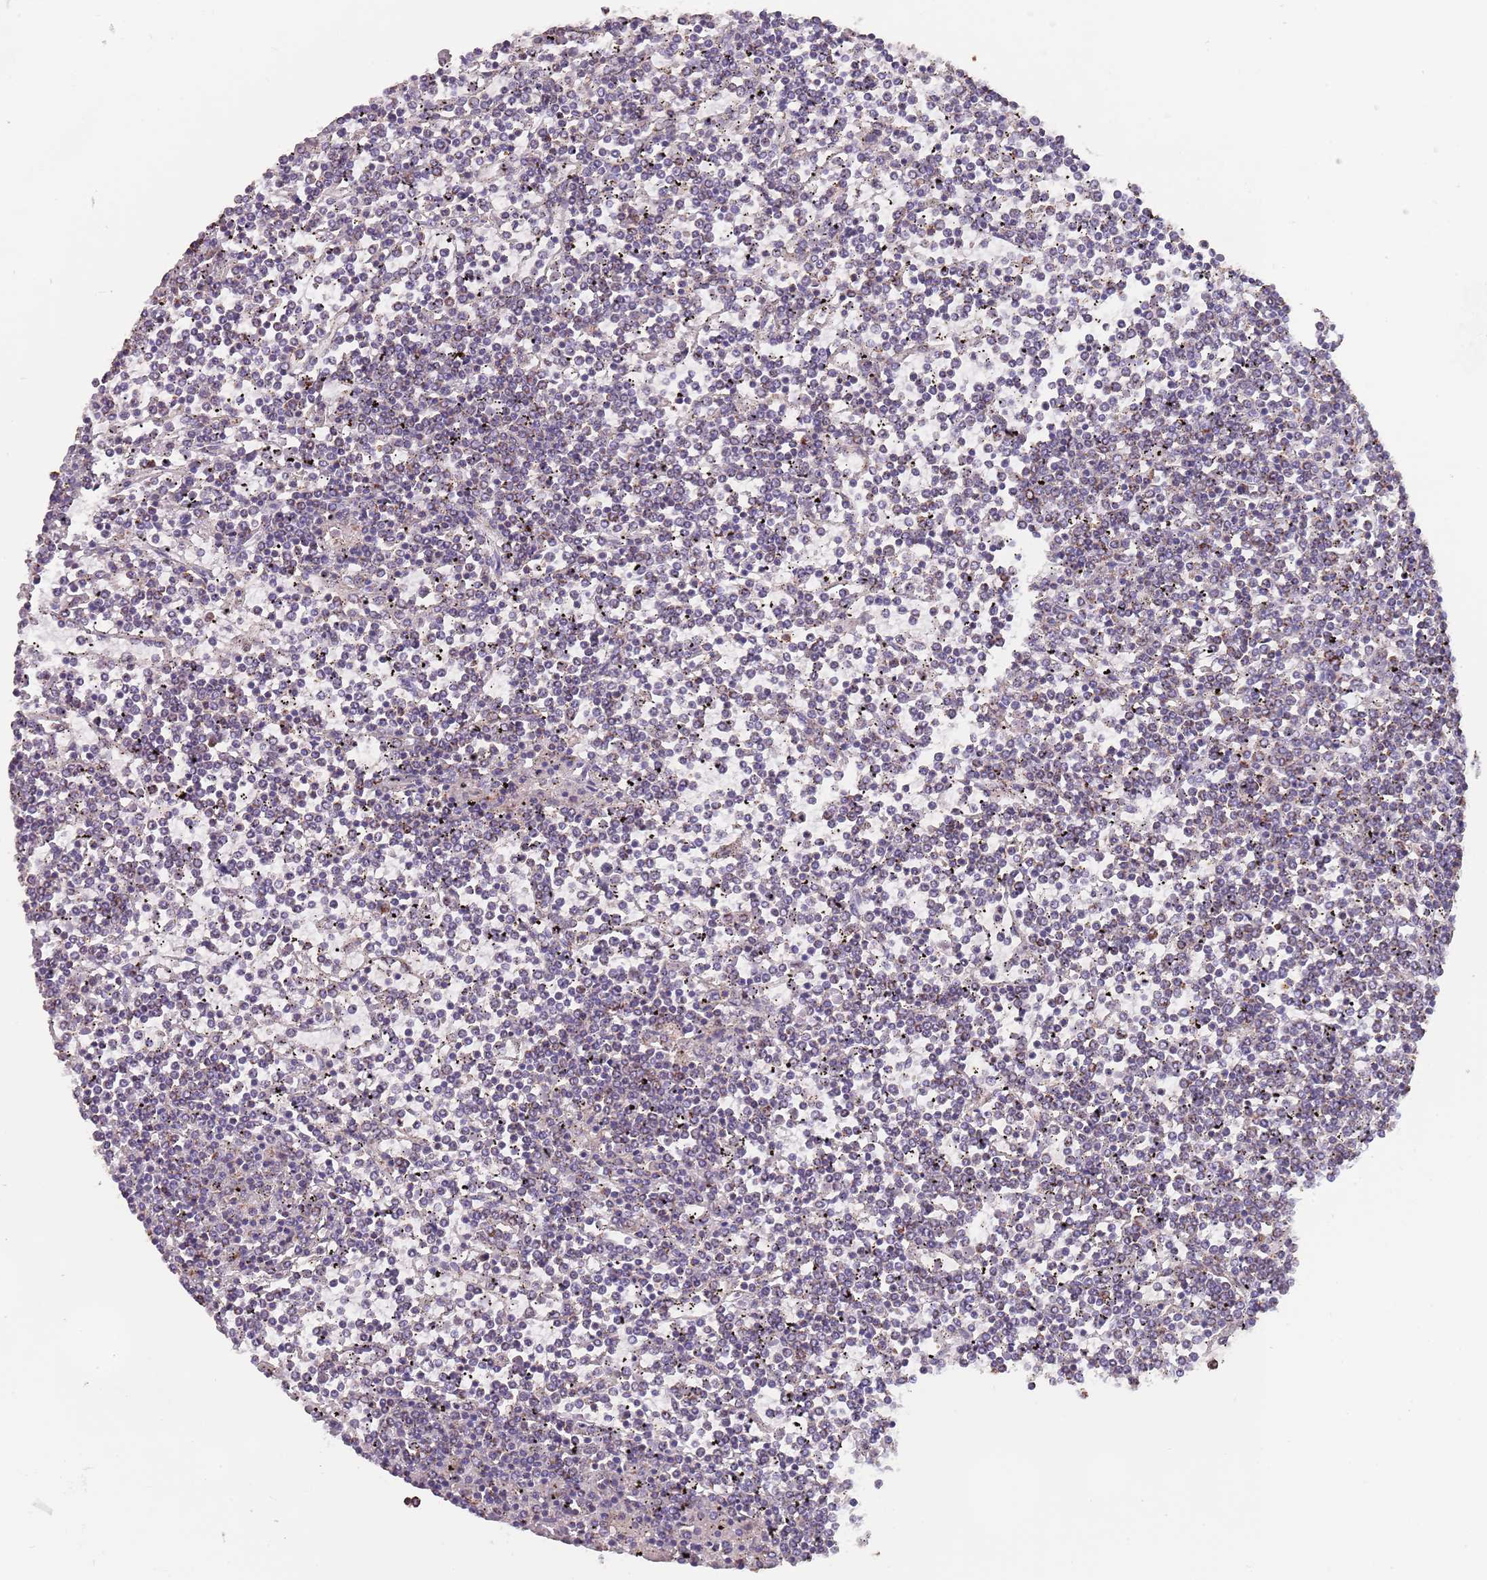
{"staining": {"intensity": "weak", "quantity": "<25%", "location": "cytoplasmic/membranous"}, "tissue": "lymphoma", "cell_type": "Tumor cells", "image_type": "cancer", "snomed": [{"axis": "morphology", "description": "Malignant lymphoma, non-Hodgkin's type, Low grade"}, {"axis": "topography", "description": "Spleen"}], "caption": "High magnification brightfield microscopy of malignant lymphoma, non-Hodgkin's type (low-grade) stained with DAB (brown) and counterstained with hematoxylin (blue): tumor cells show no significant expression. Nuclei are stained in blue.", "gene": "PGP", "patient": {"sex": "female", "age": 19}}